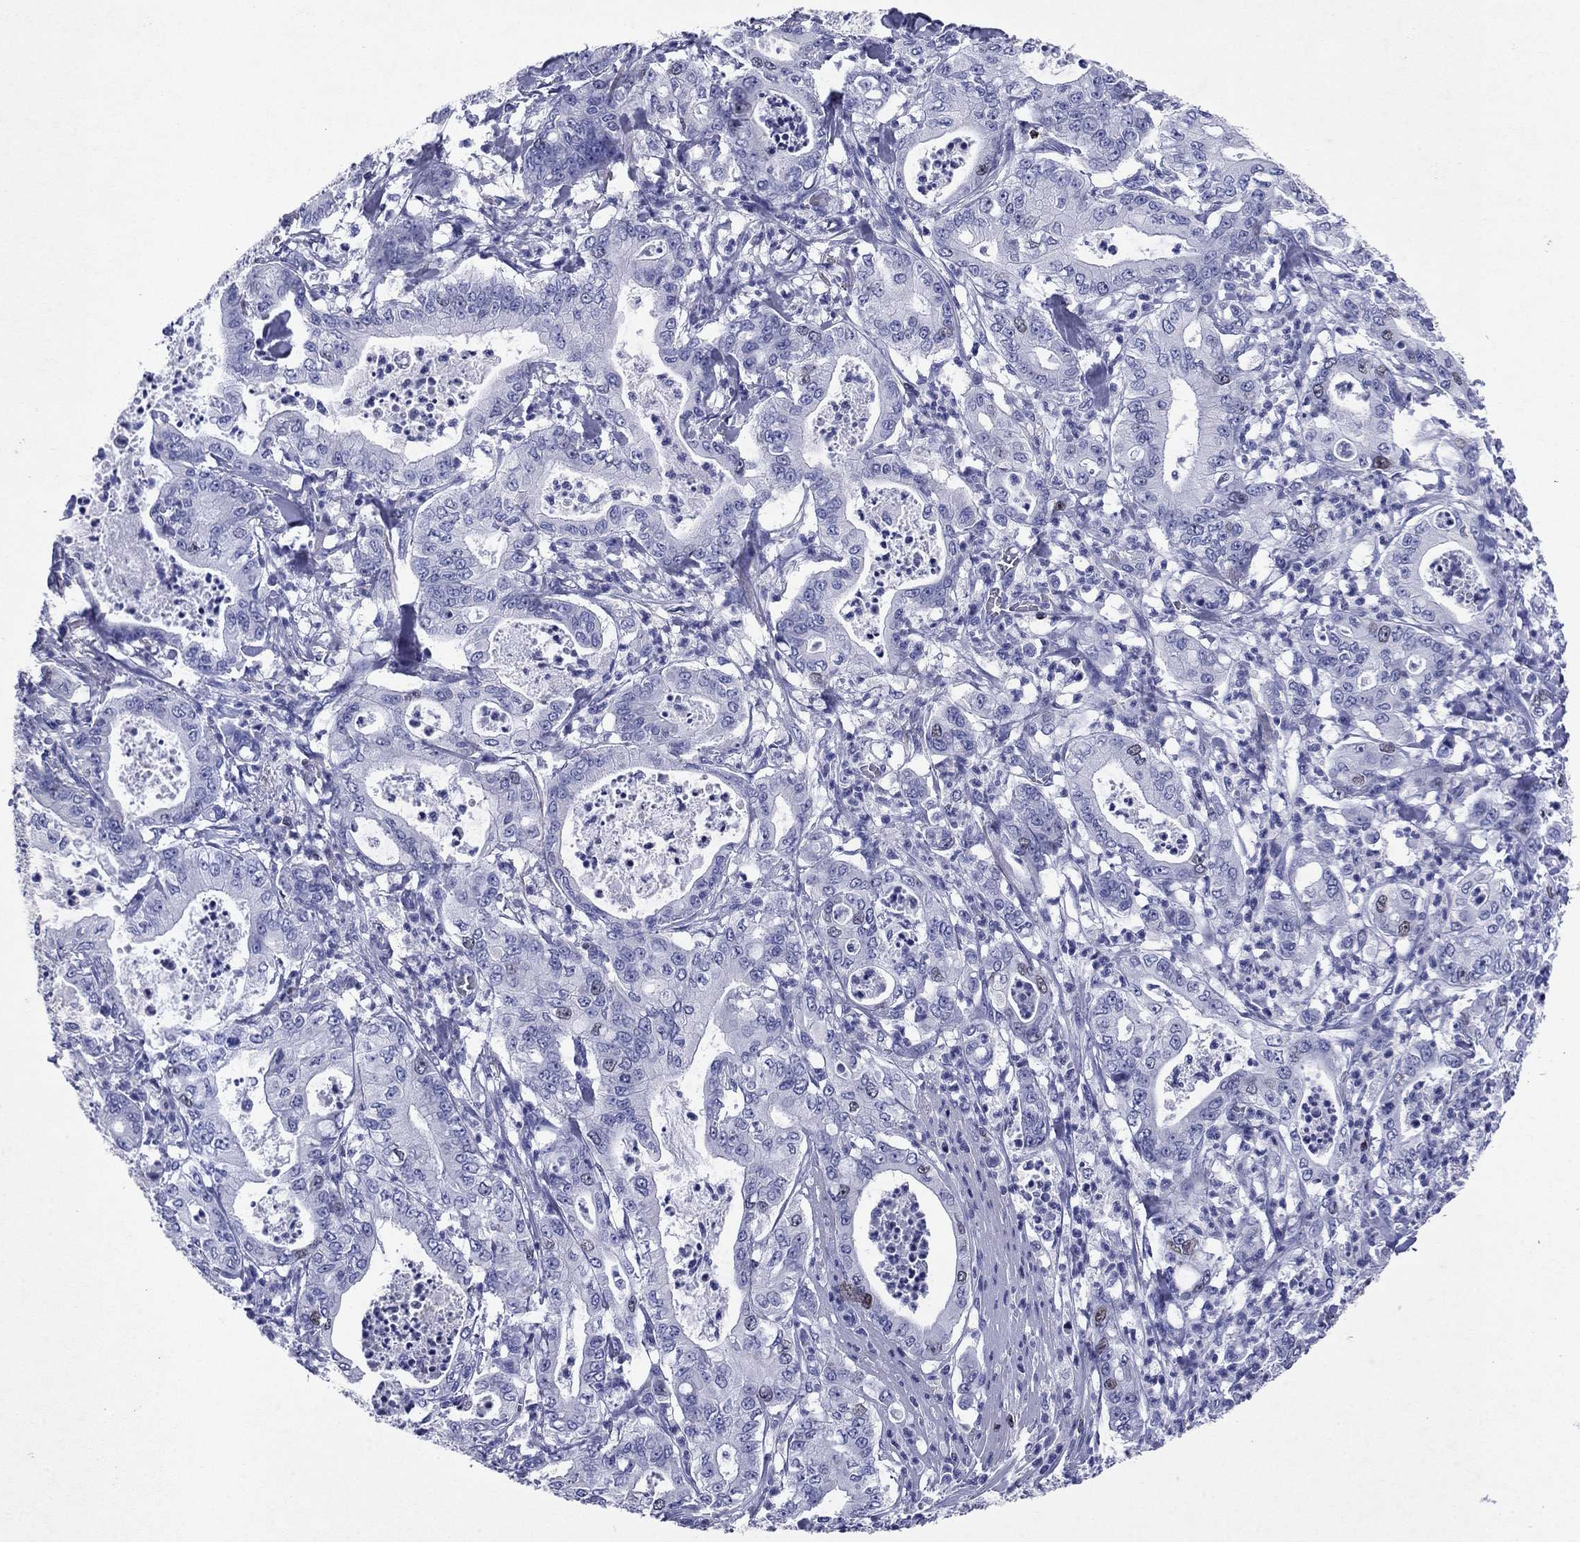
{"staining": {"intensity": "weak", "quantity": "<25%", "location": "nuclear"}, "tissue": "pancreatic cancer", "cell_type": "Tumor cells", "image_type": "cancer", "snomed": [{"axis": "morphology", "description": "Adenocarcinoma, NOS"}, {"axis": "topography", "description": "Pancreas"}], "caption": "Tumor cells show no significant expression in adenocarcinoma (pancreatic).", "gene": "GZMK", "patient": {"sex": "male", "age": 71}}